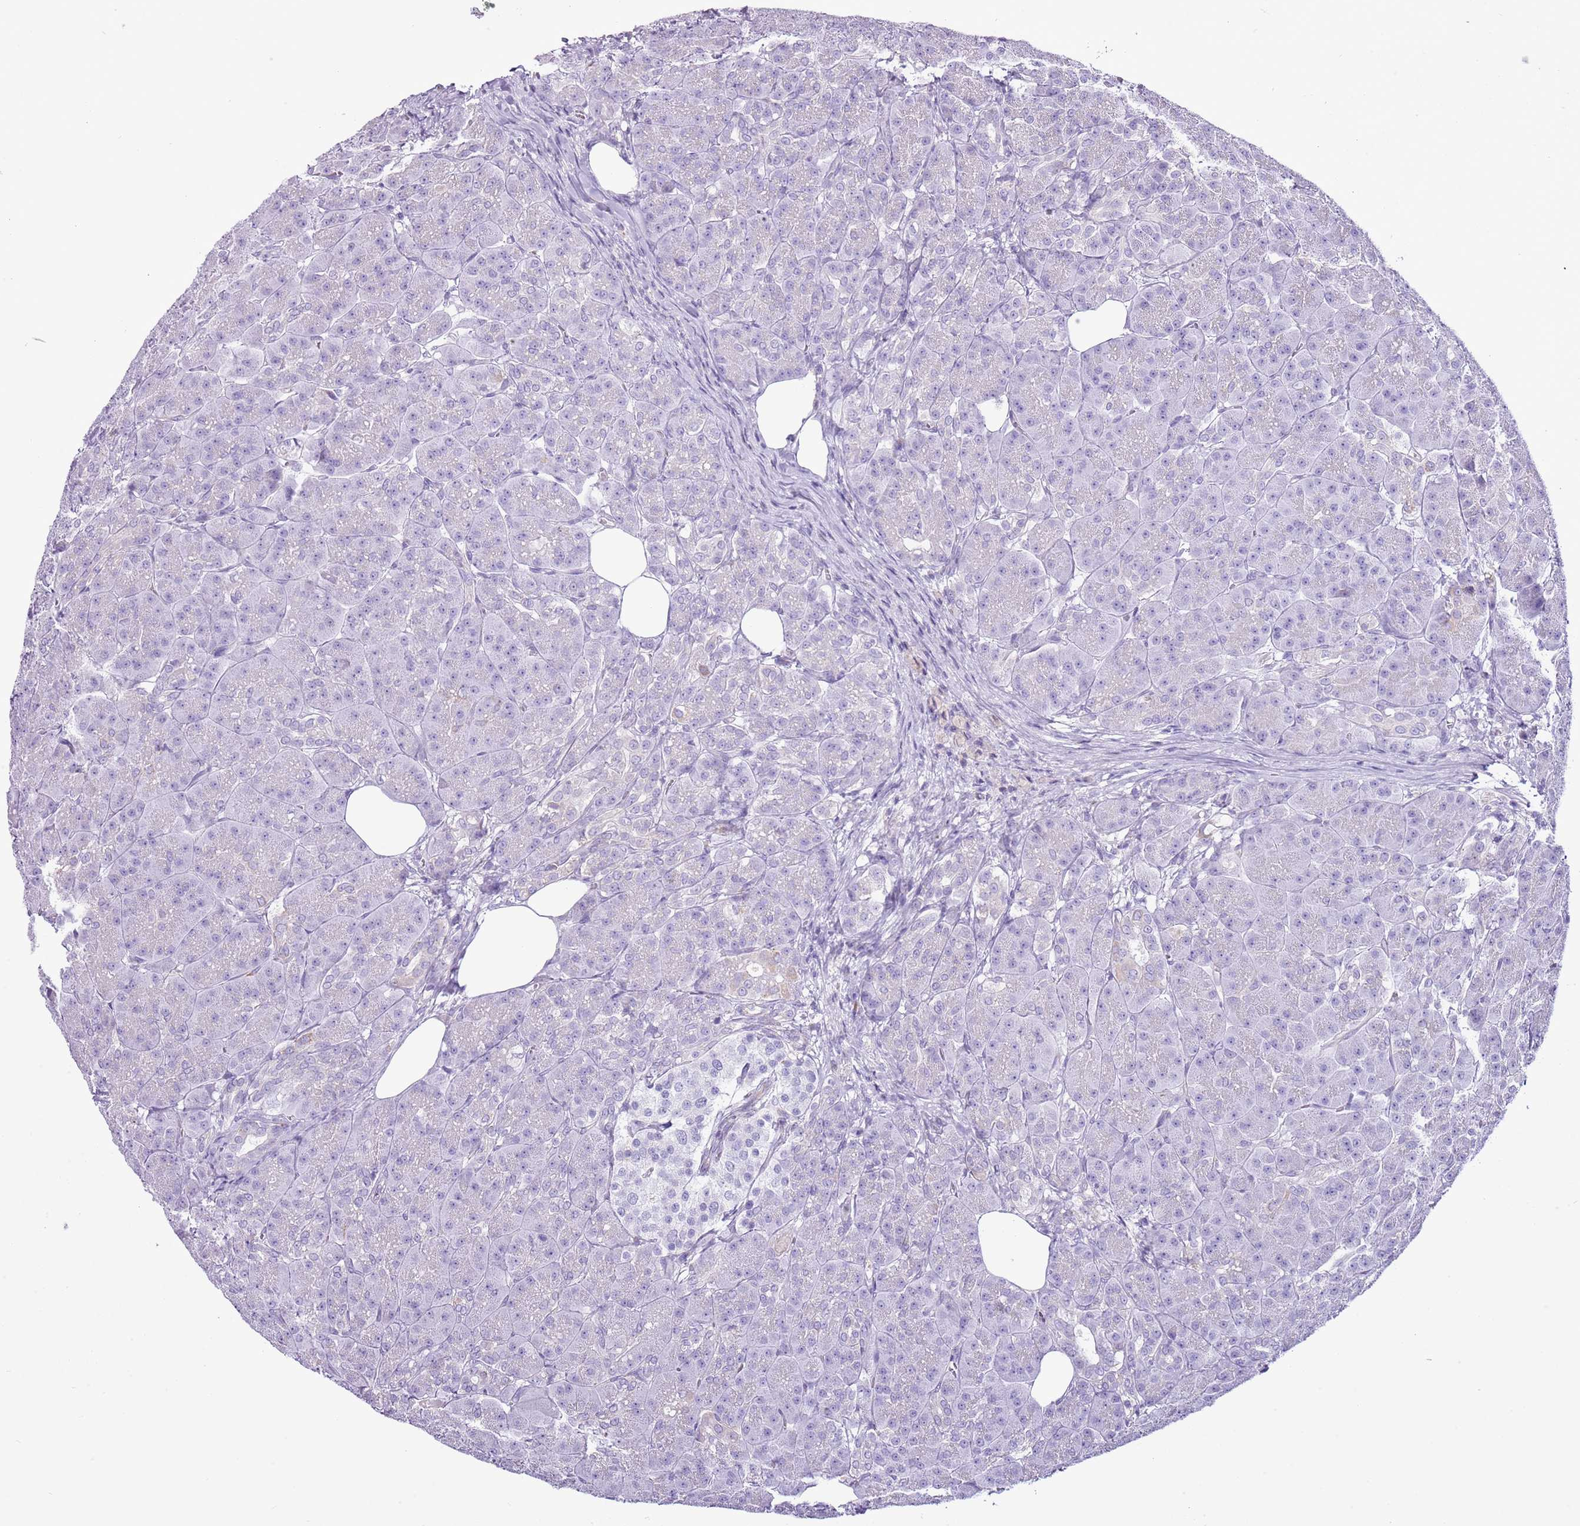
{"staining": {"intensity": "negative", "quantity": "none", "location": "none"}, "tissue": "pancreas", "cell_type": "Exocrine glandular cells", "image_type": "normal", "snomed": [{"axis": "morphology", "description": "Normal tissue, NOS"}, {"axis": "topography", "description": "Pancreas"}], "caption": "Exocrine glandular cells show no significant positivity in normal pancreas. (DAB immunohistochemistry (IHC), high magnification).", "gene": "SLC23A1", "patient": {"sex": "male", "age": 63}}